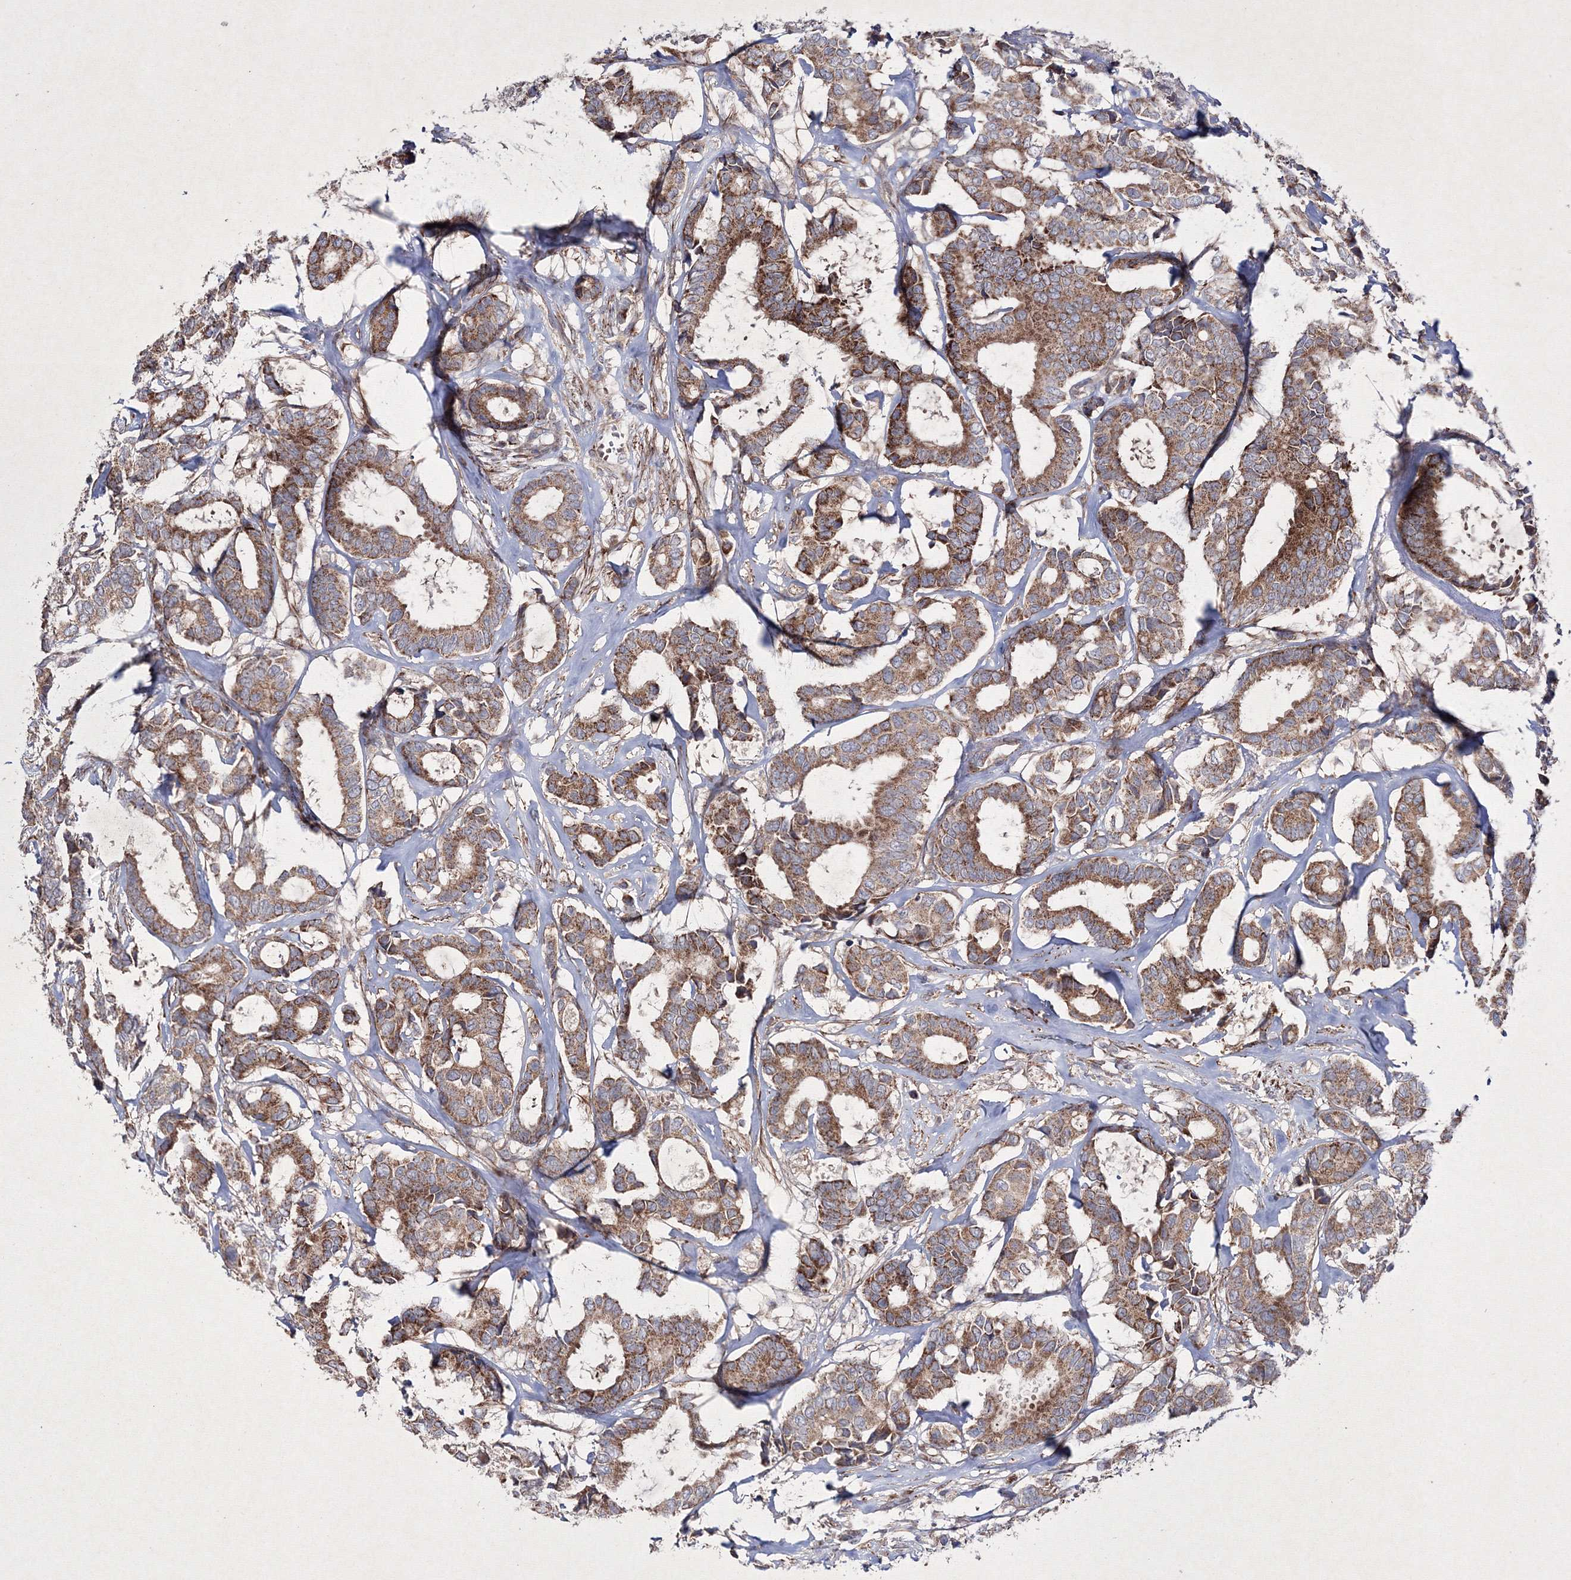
{"staining": {"intensity": "moderate", "quantity": ">75%", "location": "cytoplasmic/membranous"}, "tissue": "breast cancer", "cell_type": "Tumor cells", "image_type": "cancer", "snomed": [{"axis": "morphology", "description": "Duct carcinoma"}, {"axis": "topography", "description": "Breast"}], "caption": "Breast cancer (infiltrating ductal carcinoma) tissue demonstrates moderate cytoplasmic/membranous staining in about >75% of tumor cells", "gene": "GFM1", "patient": {"sex": "female", "age": 87}}